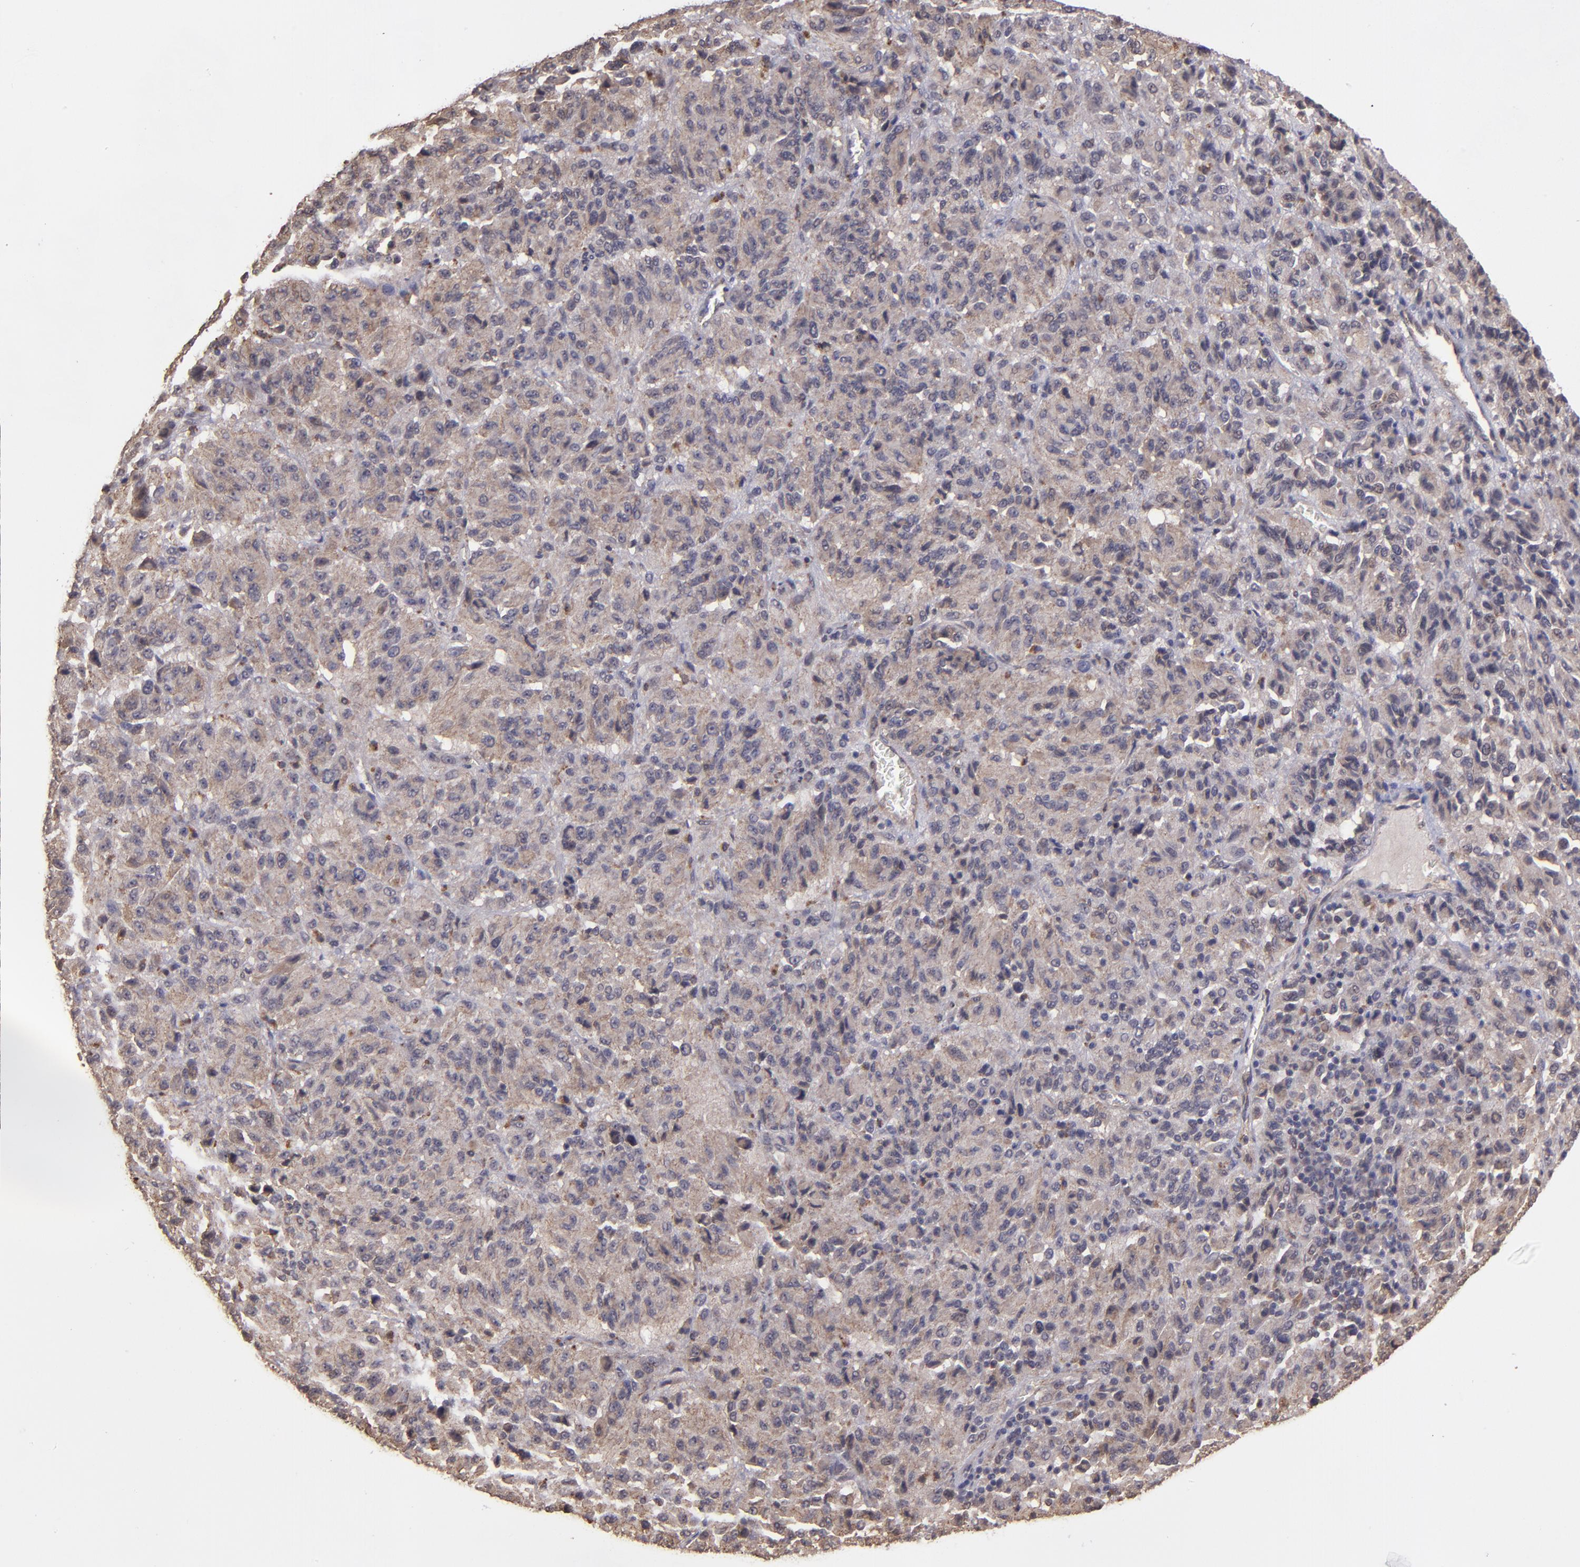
{"staining": {"intensity": "weak", "quantity": ">75%", "location": "cytoplasmic/membranous"}, "tissue": "melanoma", "cell_type": "Tumor cells", "image_type": "cancer", "snomed": [{"axis": "morphology", "description": "Malignant melanoma, Metastatic site"}, {"axis": "topography", "description": "Lung"}], "caption": "The immunohistochemical stain shows weak cytoplasmic/membranous expression in tumor cells of melanoma tissue.", "gene": "SIPA1L1", "patient": {"sex": "male", "age": 64}}